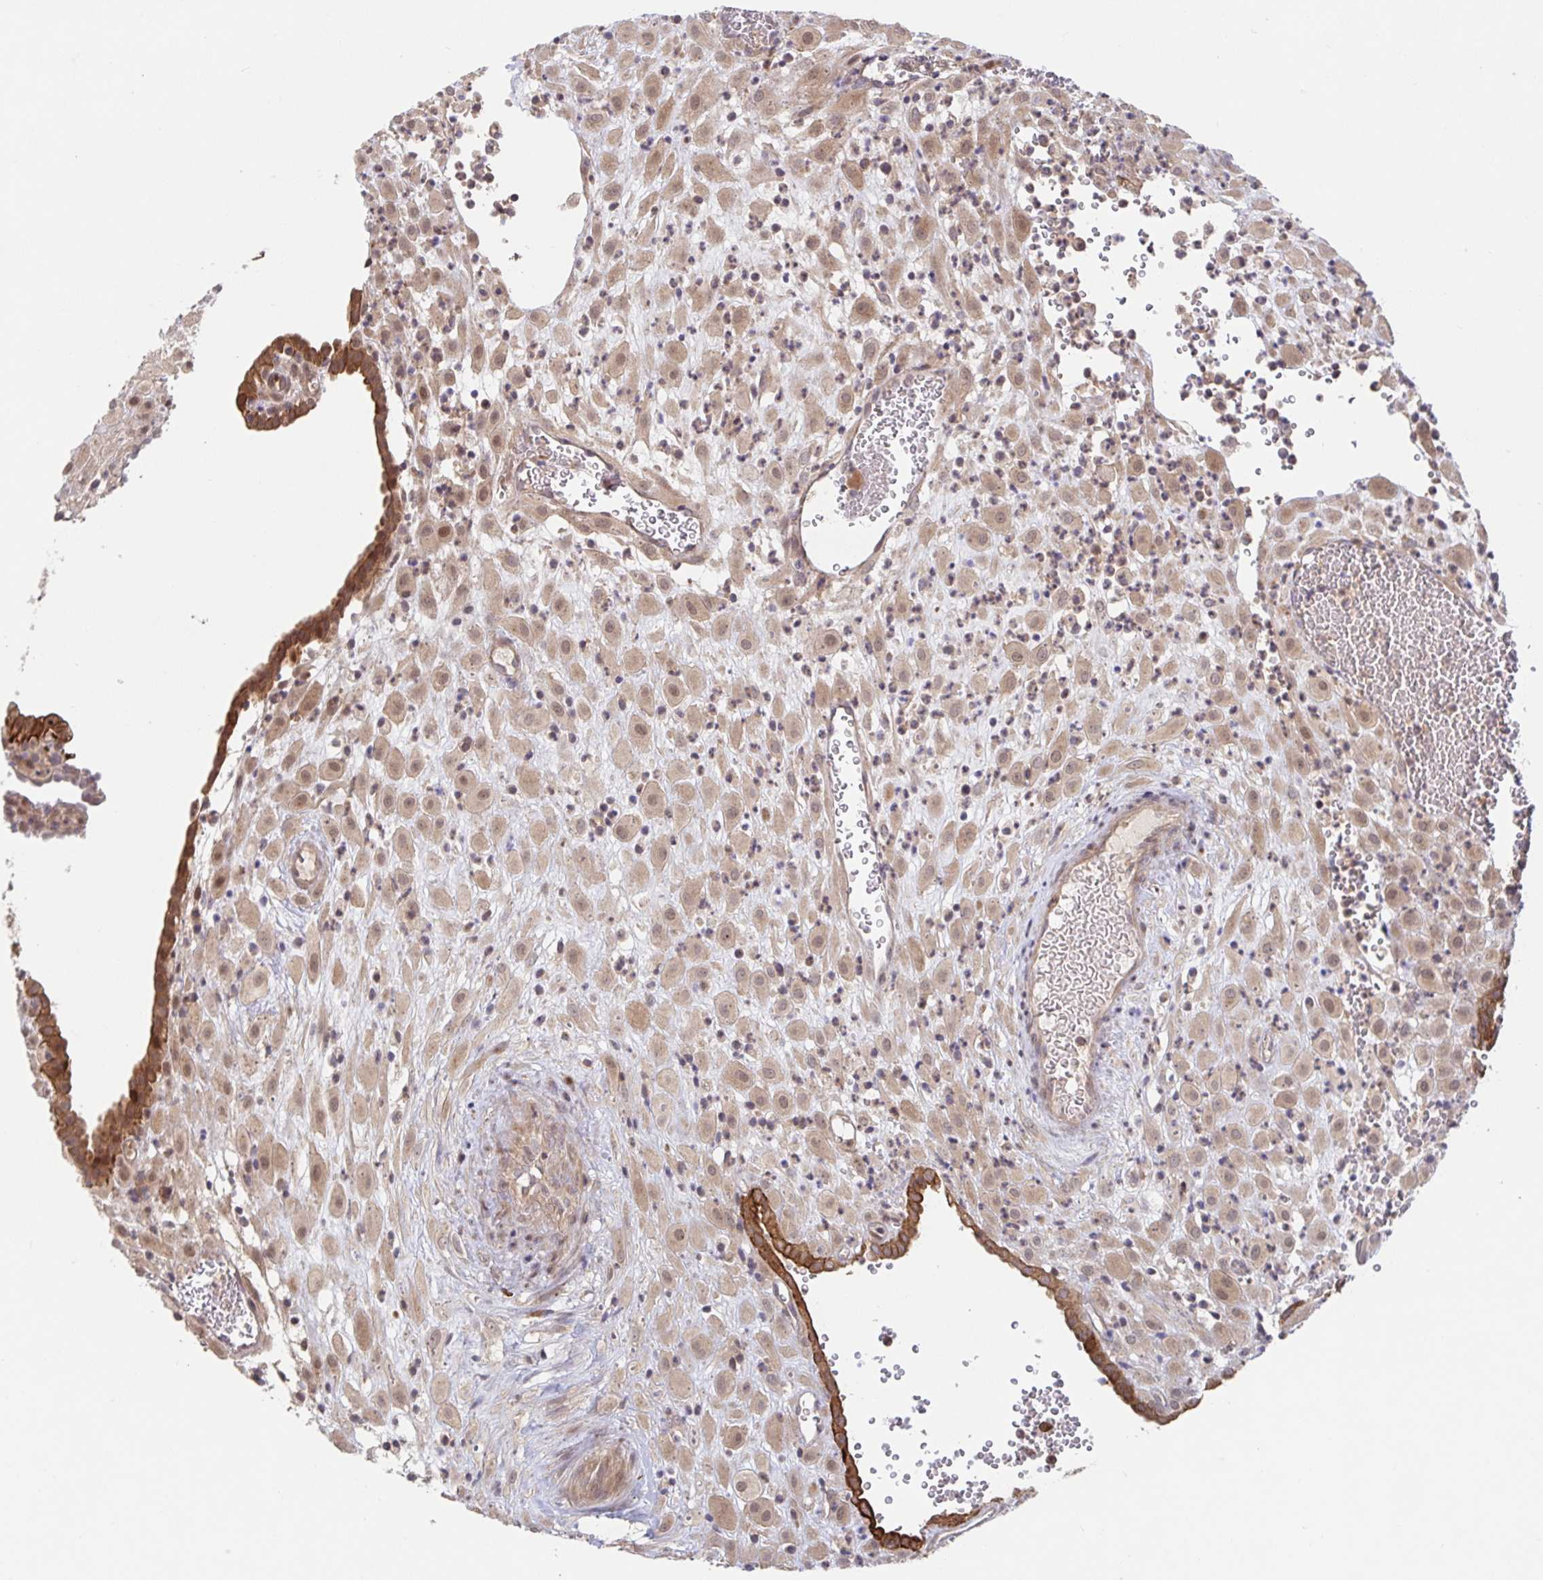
{"staining": {"intensity": "moderate", "quantity": ">75%", "location": "cytoplasmic/membranous"}, "tissue": "placenta", "cell_type": "Decidual cells", "image_type": "normal", "snomed": [{"axis": "morphology", "description": "Normal tissue, NOS"}, {"axis": "topography", "description": "Placenta"}], "caption": "This image reveals immunohistochemistry staining of unremarkable placenta, with medium moderate cytoplasmic/membranous expression in approximately >75% of decidual cells.", "gene": "AACS", "patient": {"sex": "female", "age": 24}}